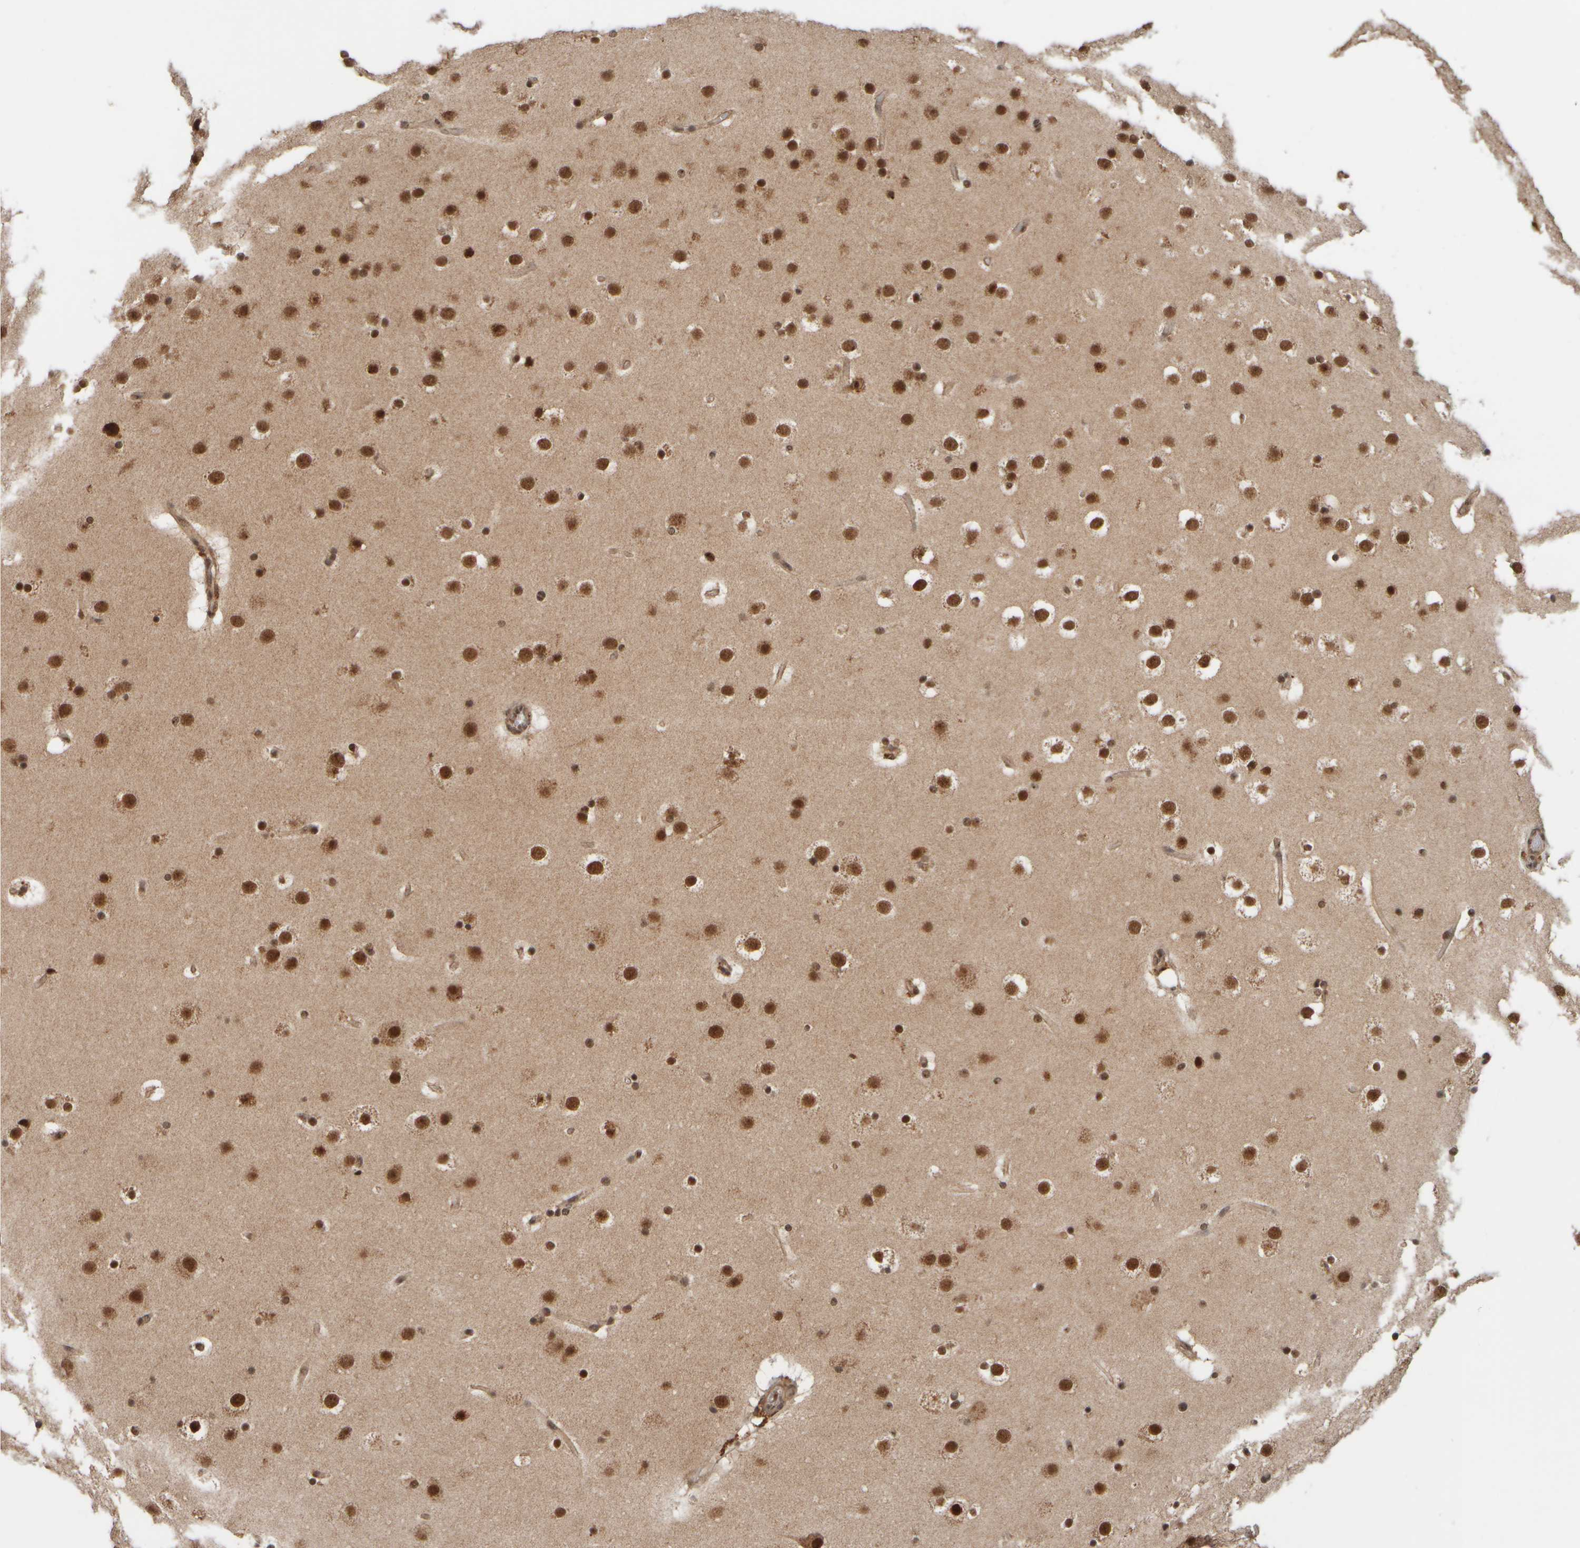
{"staining": {"intensity": "moderate", "quantity": "25%-75%", "location": "cytoplasmic/membranous,nuclear"}, "tissue": "cerebral cortex", "cell_type": "Endothelial cells", "image_type": "normal", "snomed": [{"axis": "morphology", "description": "Normal tissue, NOS"}, {"axis": "topography", "description": "Cerebral cortex"}], "caption": "Cerebral cortex stained with a brown dye reveals moderate cytoplasmic/membranous,nuclear positive staining in approximately 25%-75% of endothelial cells.", "gene": "SYNRG", "patient": {"sex": "male", "age": 57}}